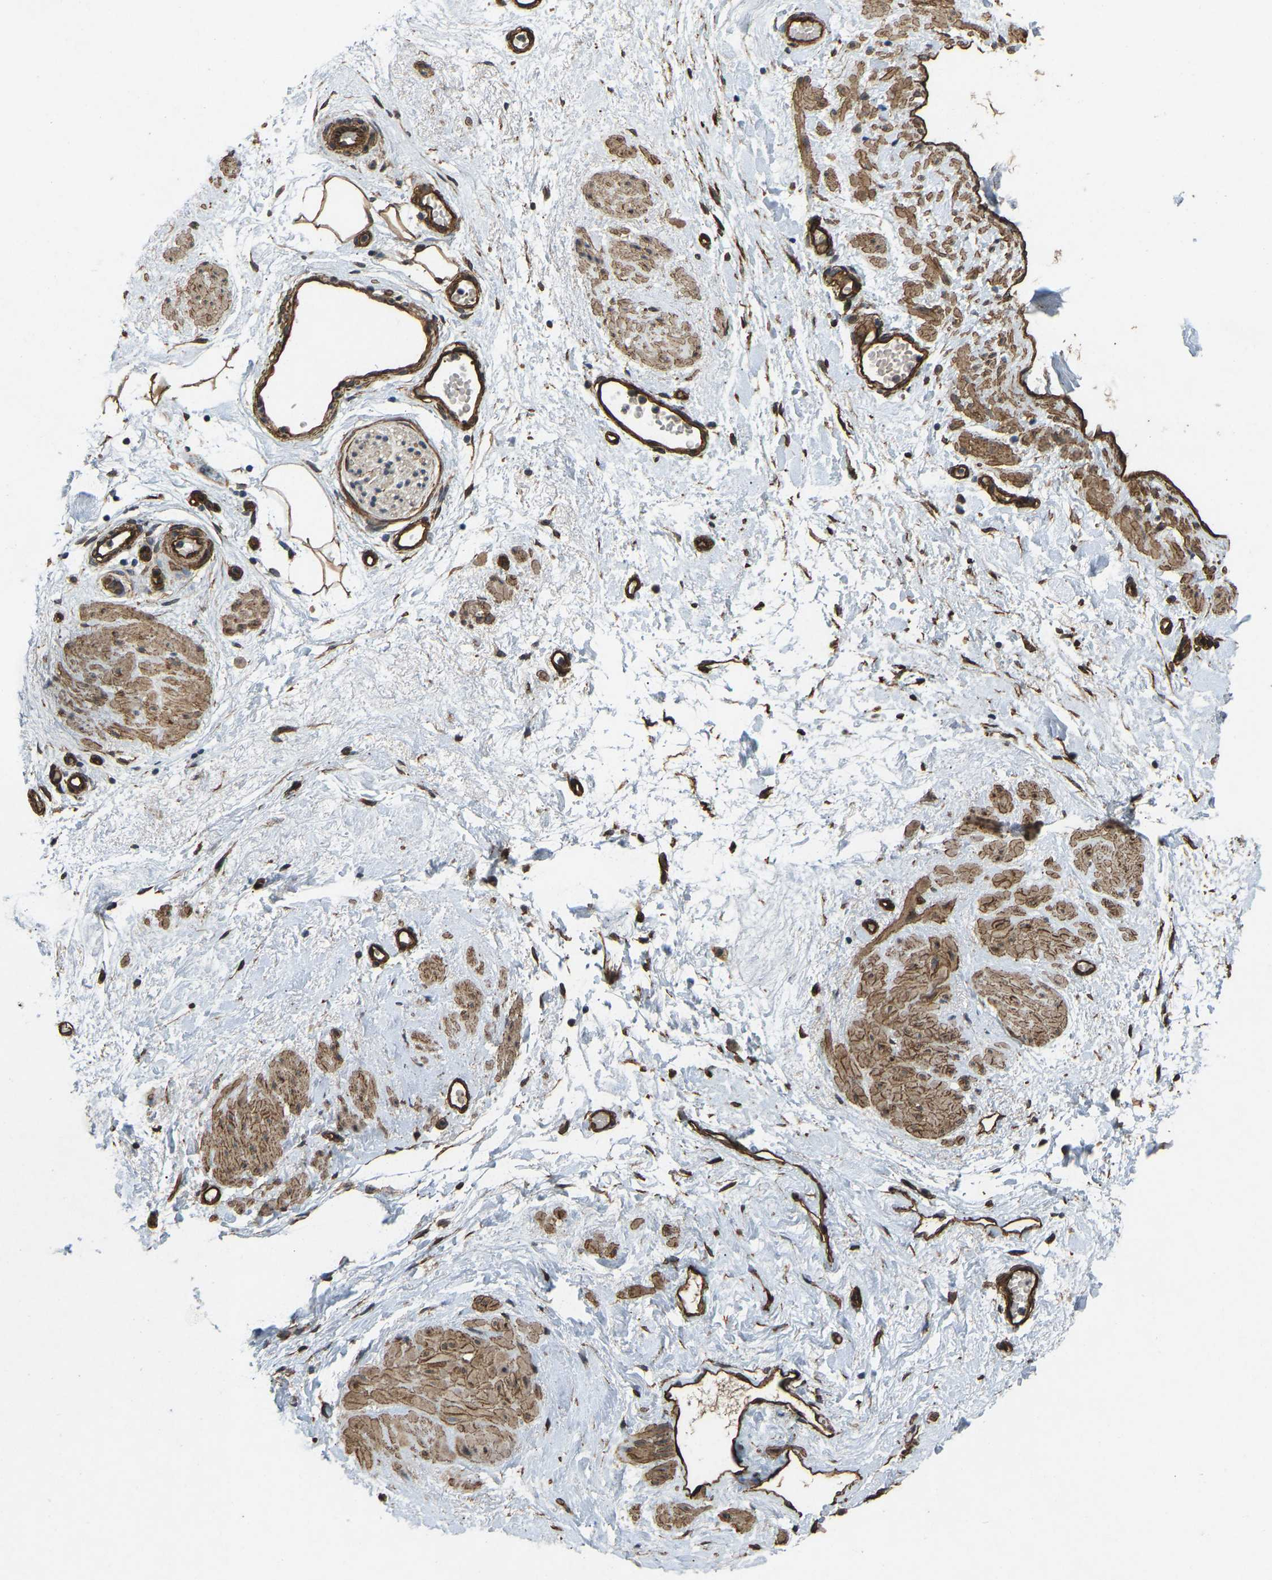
{"staining": {"intensity": "strong", "quantity": ">75%", "location": "cytoplasmic/membranous"}, "tissue": "adipose tissue", "cell_type": "Adipocytes", "image_type": "normal", "snomed": [{"axis": "morphology", "description": "Normal tissue, NOS"}, {"axis": "topography", "description": "Soft tissue"}], "caption": "The micrograph displays staining of unremarkable adipose tissue, revealing strong cytoplasmic/membranous protein positivity (brown color) within adipocytes.", "gene": "NMB", "patient": {"sex": "male", "age": 72}}